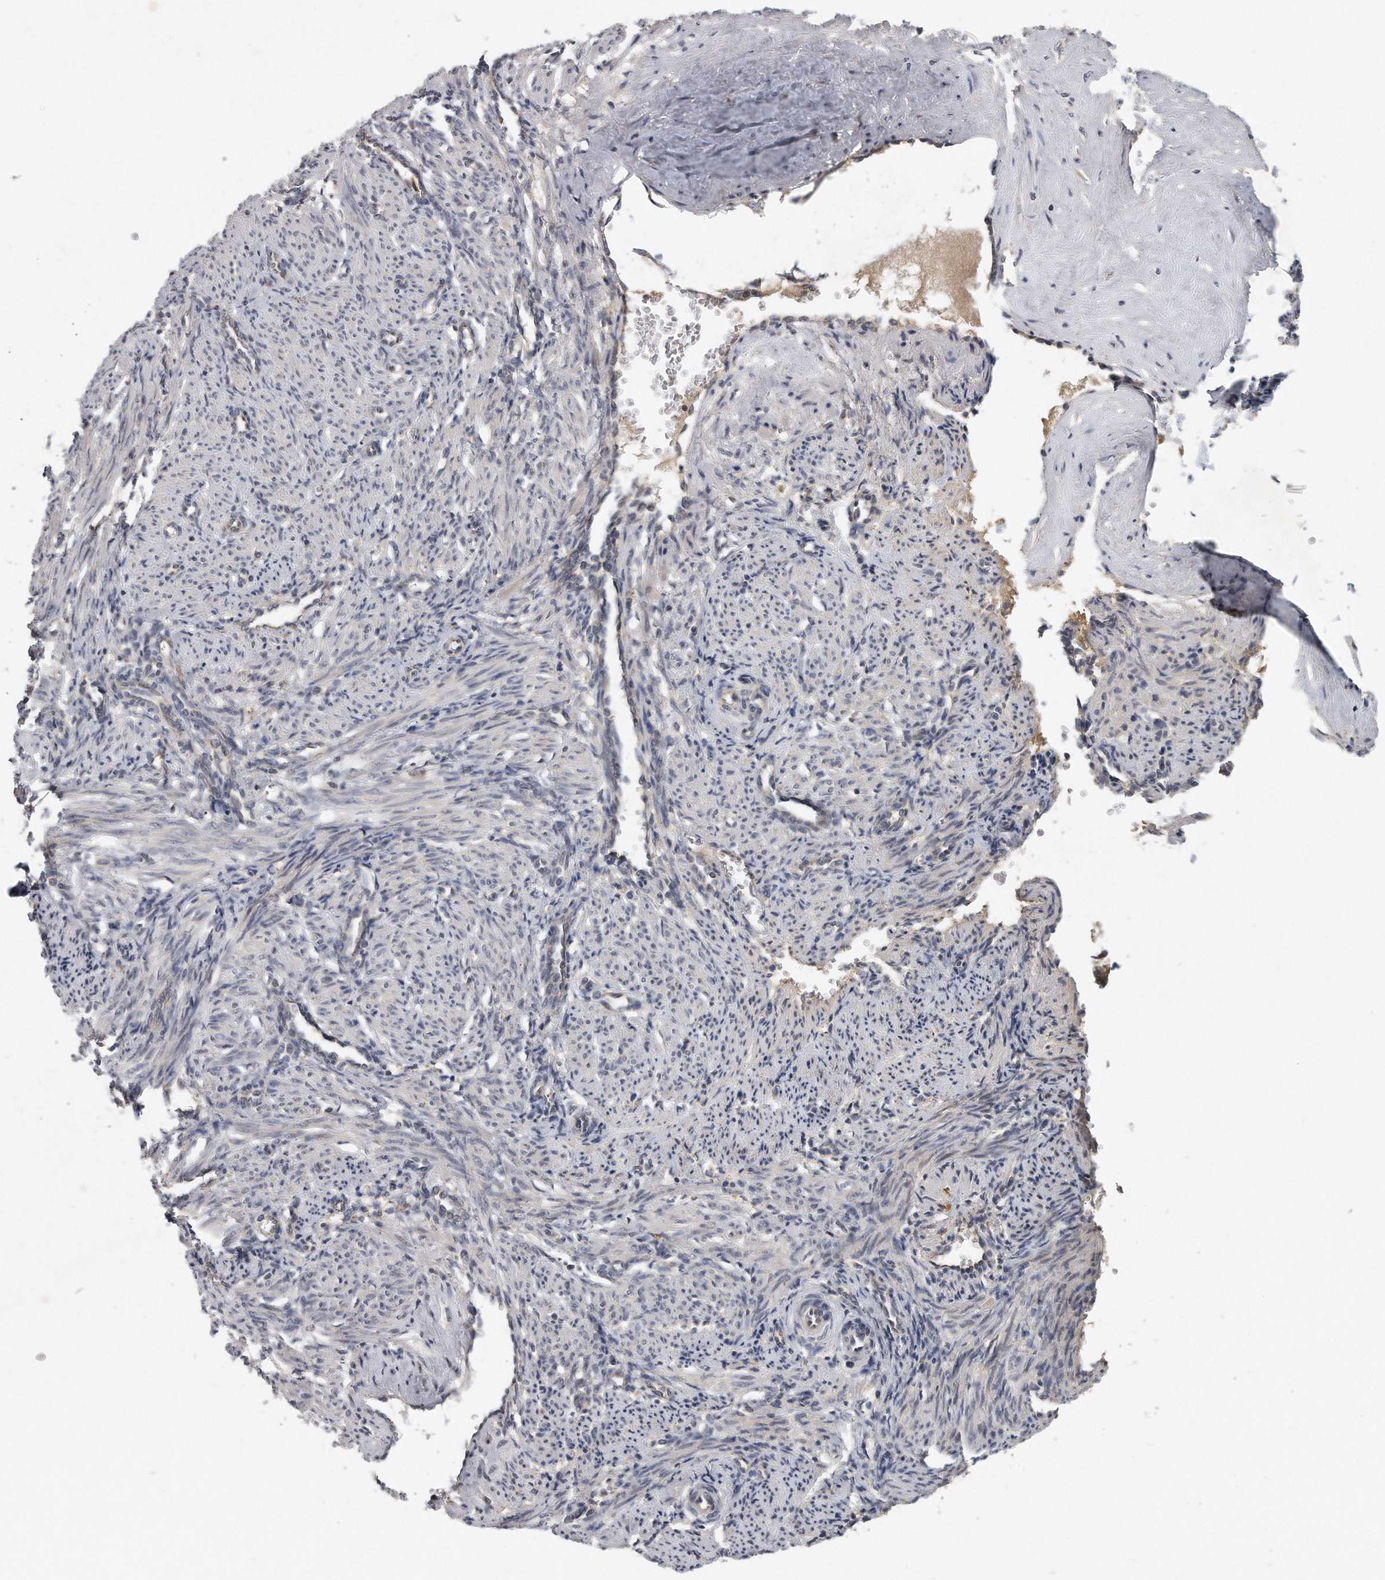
{"staining": {"intensity": "negative", "quantity": "none", "location": "none"}, "tissue": "smooth muscle", "cell_type": "Smooth muscle cells", "image_type": "normal", "snomed": [{"axis": "morphology", "description": "Normal tissue, NOS"}, {"axis": "topography", "description": "Endometrium"}], "caption": "This is an immunohistochemistry (IHC) micrograph of normal smooth muscle. There is no staining in smooth muscle cells.", "gene": "TRAPPC14", "patient": {"sex": "female", "age": 33}}